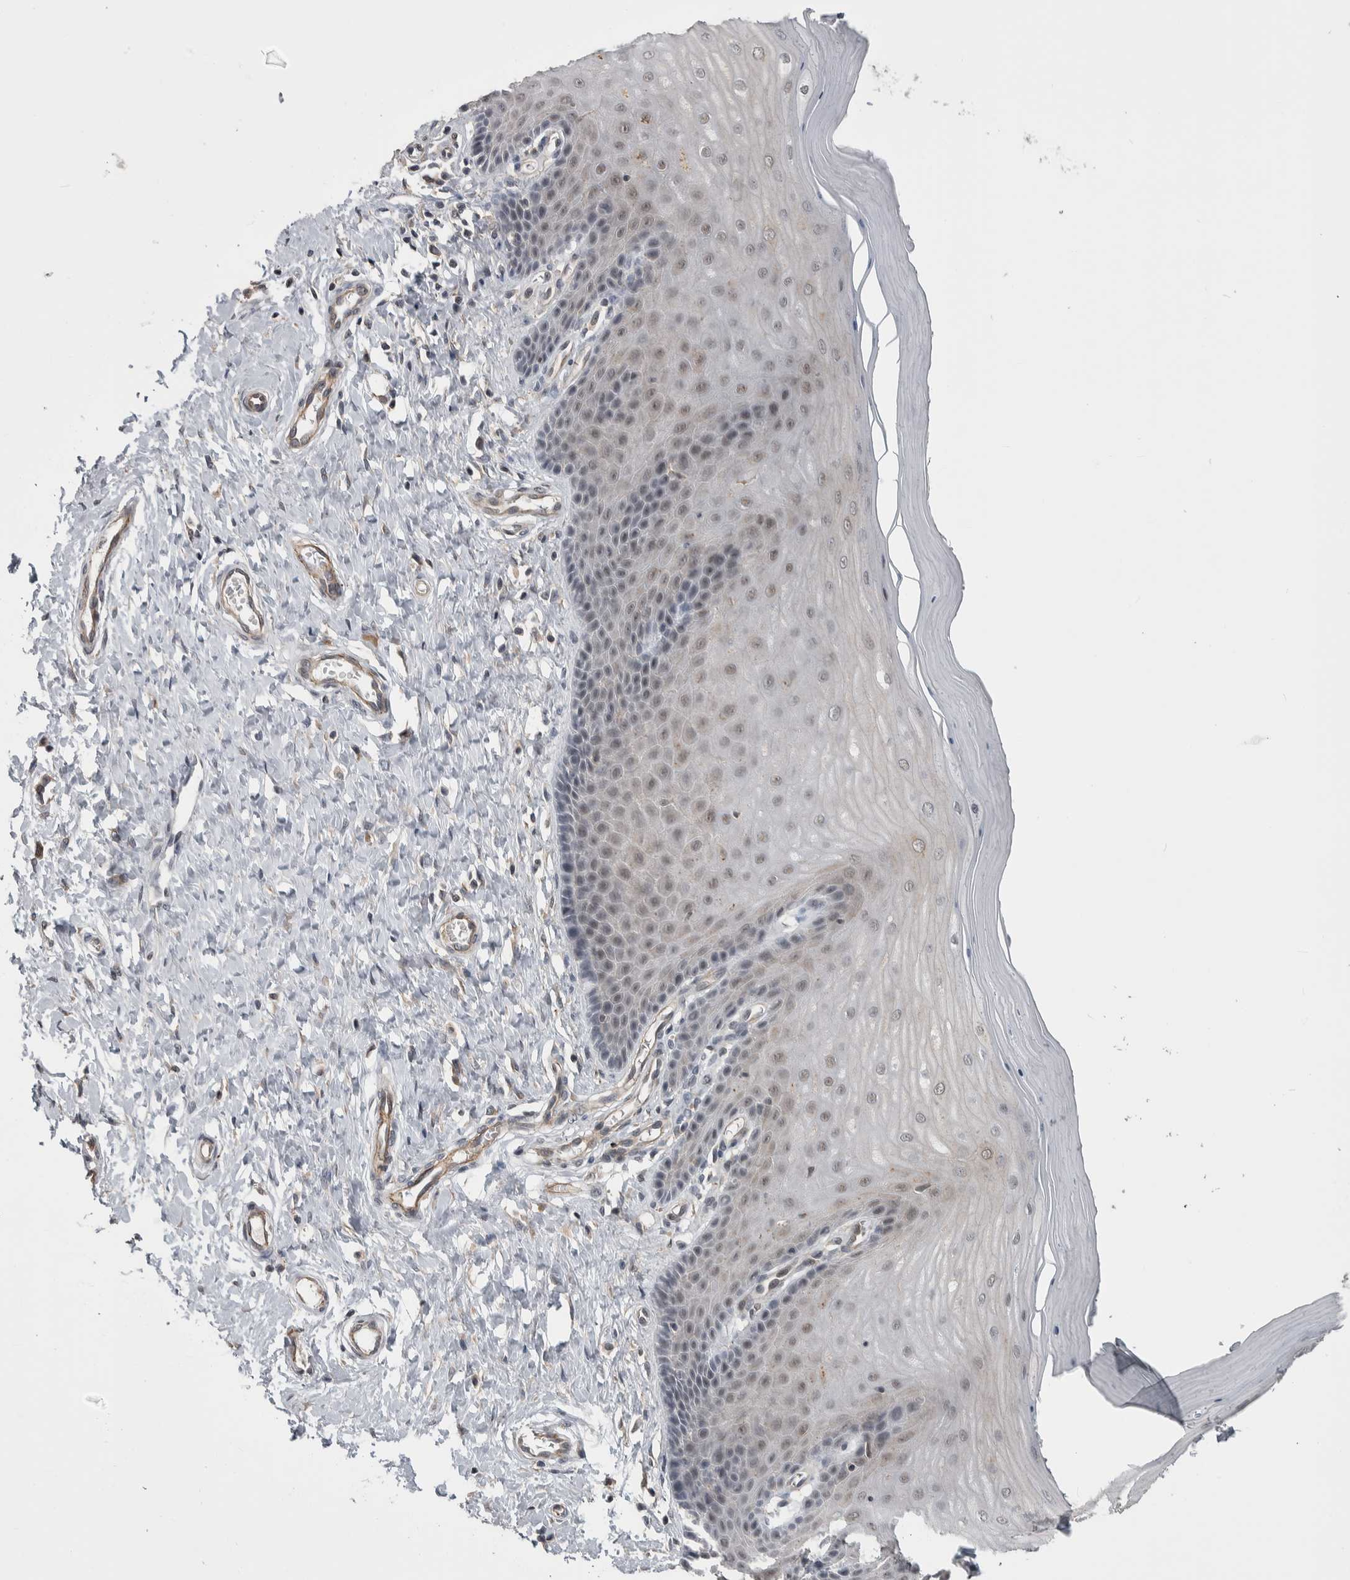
{"staining": {"intensity": "weak", "quantity": "25%-75%", "location": "nuclear"}, "tissue": "cervix", "cell_type": "Squamous epithelial cells", "image_type": "normal", "snomed": [{"axis": "morphology", "description": "Normal tissue, NOS"}, {"axis": "topography", "description": "Cervix"}], "caption": "Weak nuclear expression for a protein is identified in about 25%-75% of squamous epithelial cells of benign cervix using immunohistochemistry (IHC).", "gene": "PRDM4", "patient": {"sex": "female", "age": 55}}